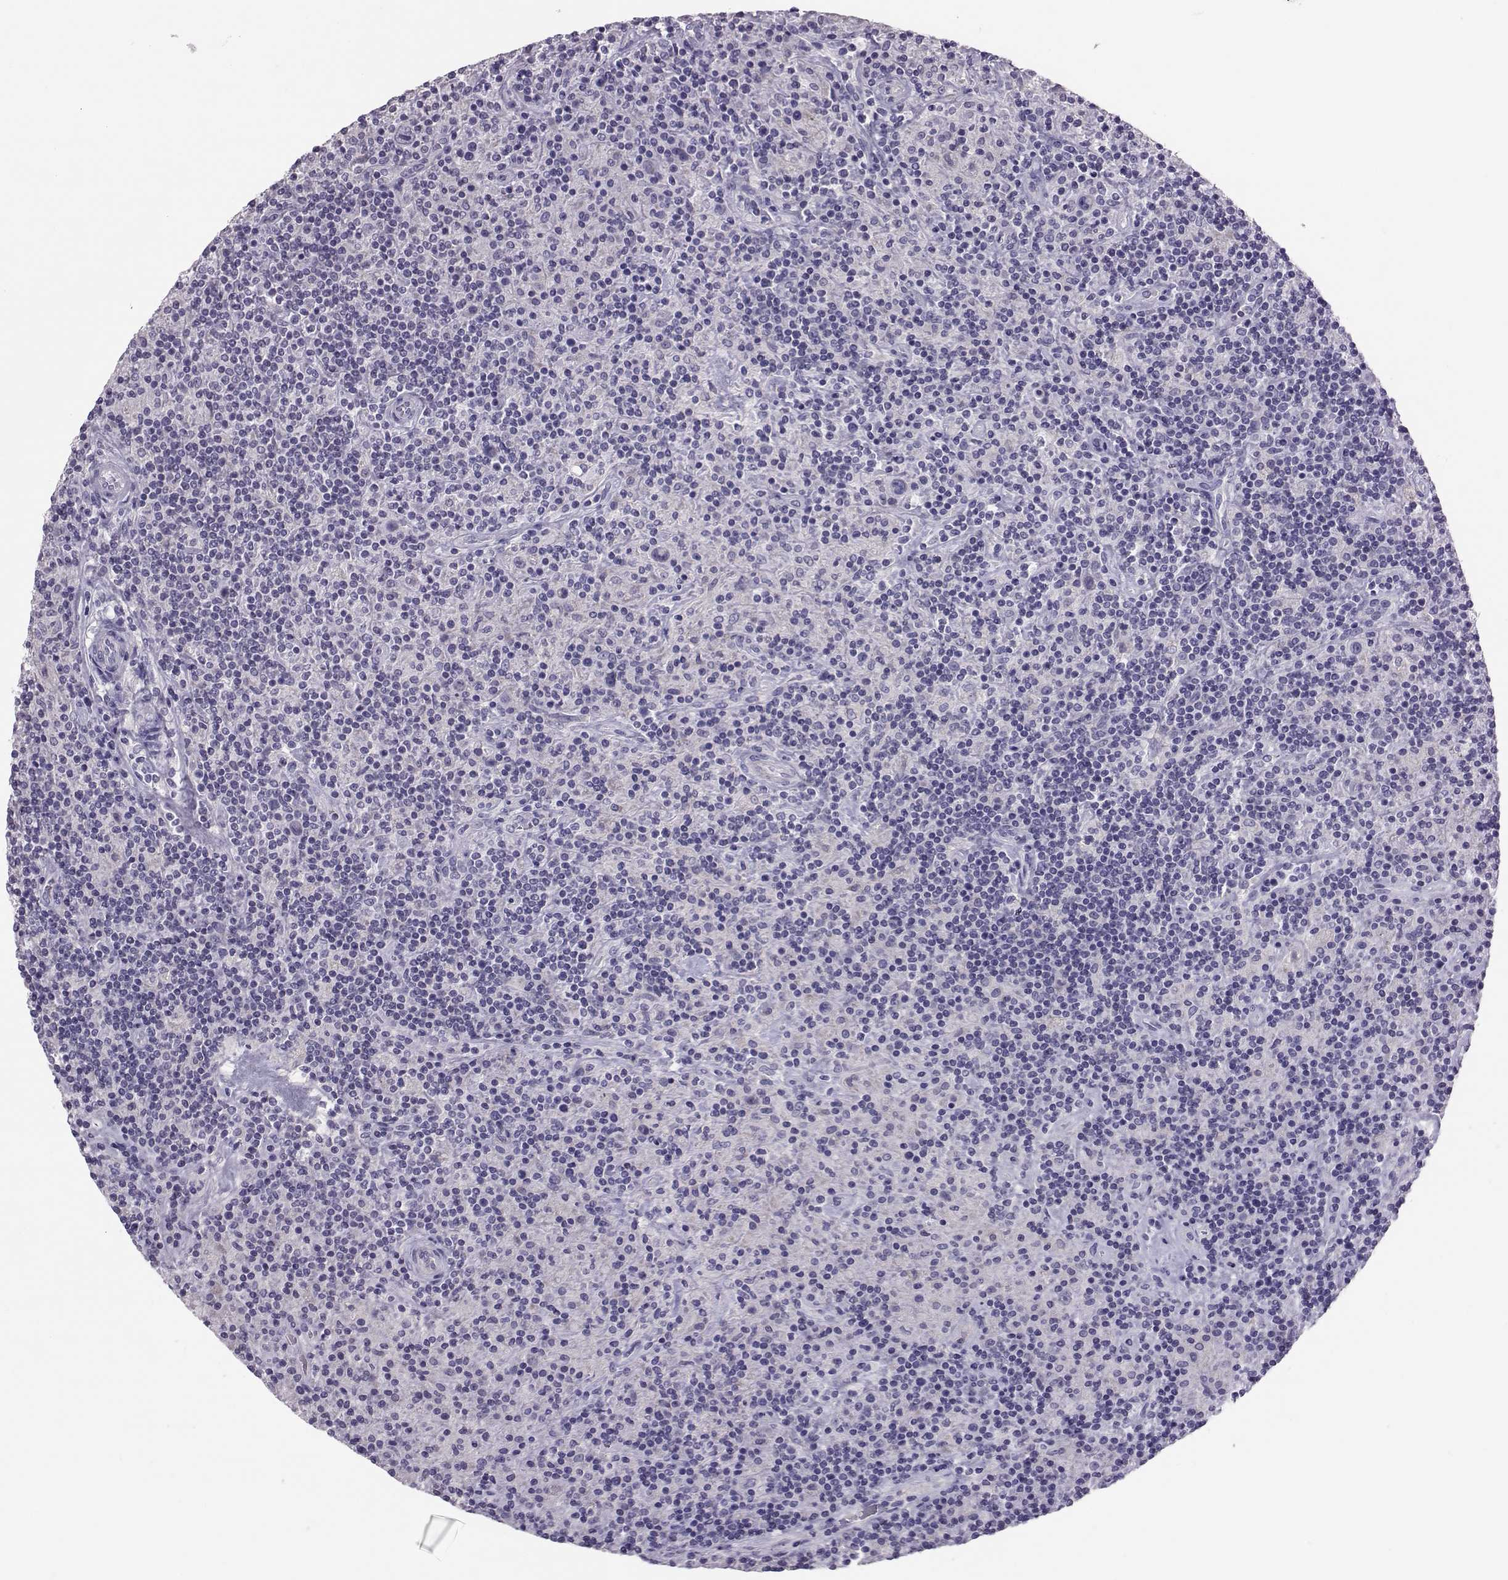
{"staining": {"intensity": "negative", "quantity": "none", "location": "none"}, "tissue": "lymphoma", "cell_type": "Tumor cells", "image_type": "cancer", "snomed": [{"axis": "morphology", "description": "Hodgkin's disease, NOS"}, {"axis": "topography", "description": "Lymph node"}], "caption": "An immunohistochemistry (IHC) image of lymphoma is shown. There is no staining in tumor cells of lymphoma.", "gene": "DNAAF1", "patient": {"sex": "male", "age": 70}}